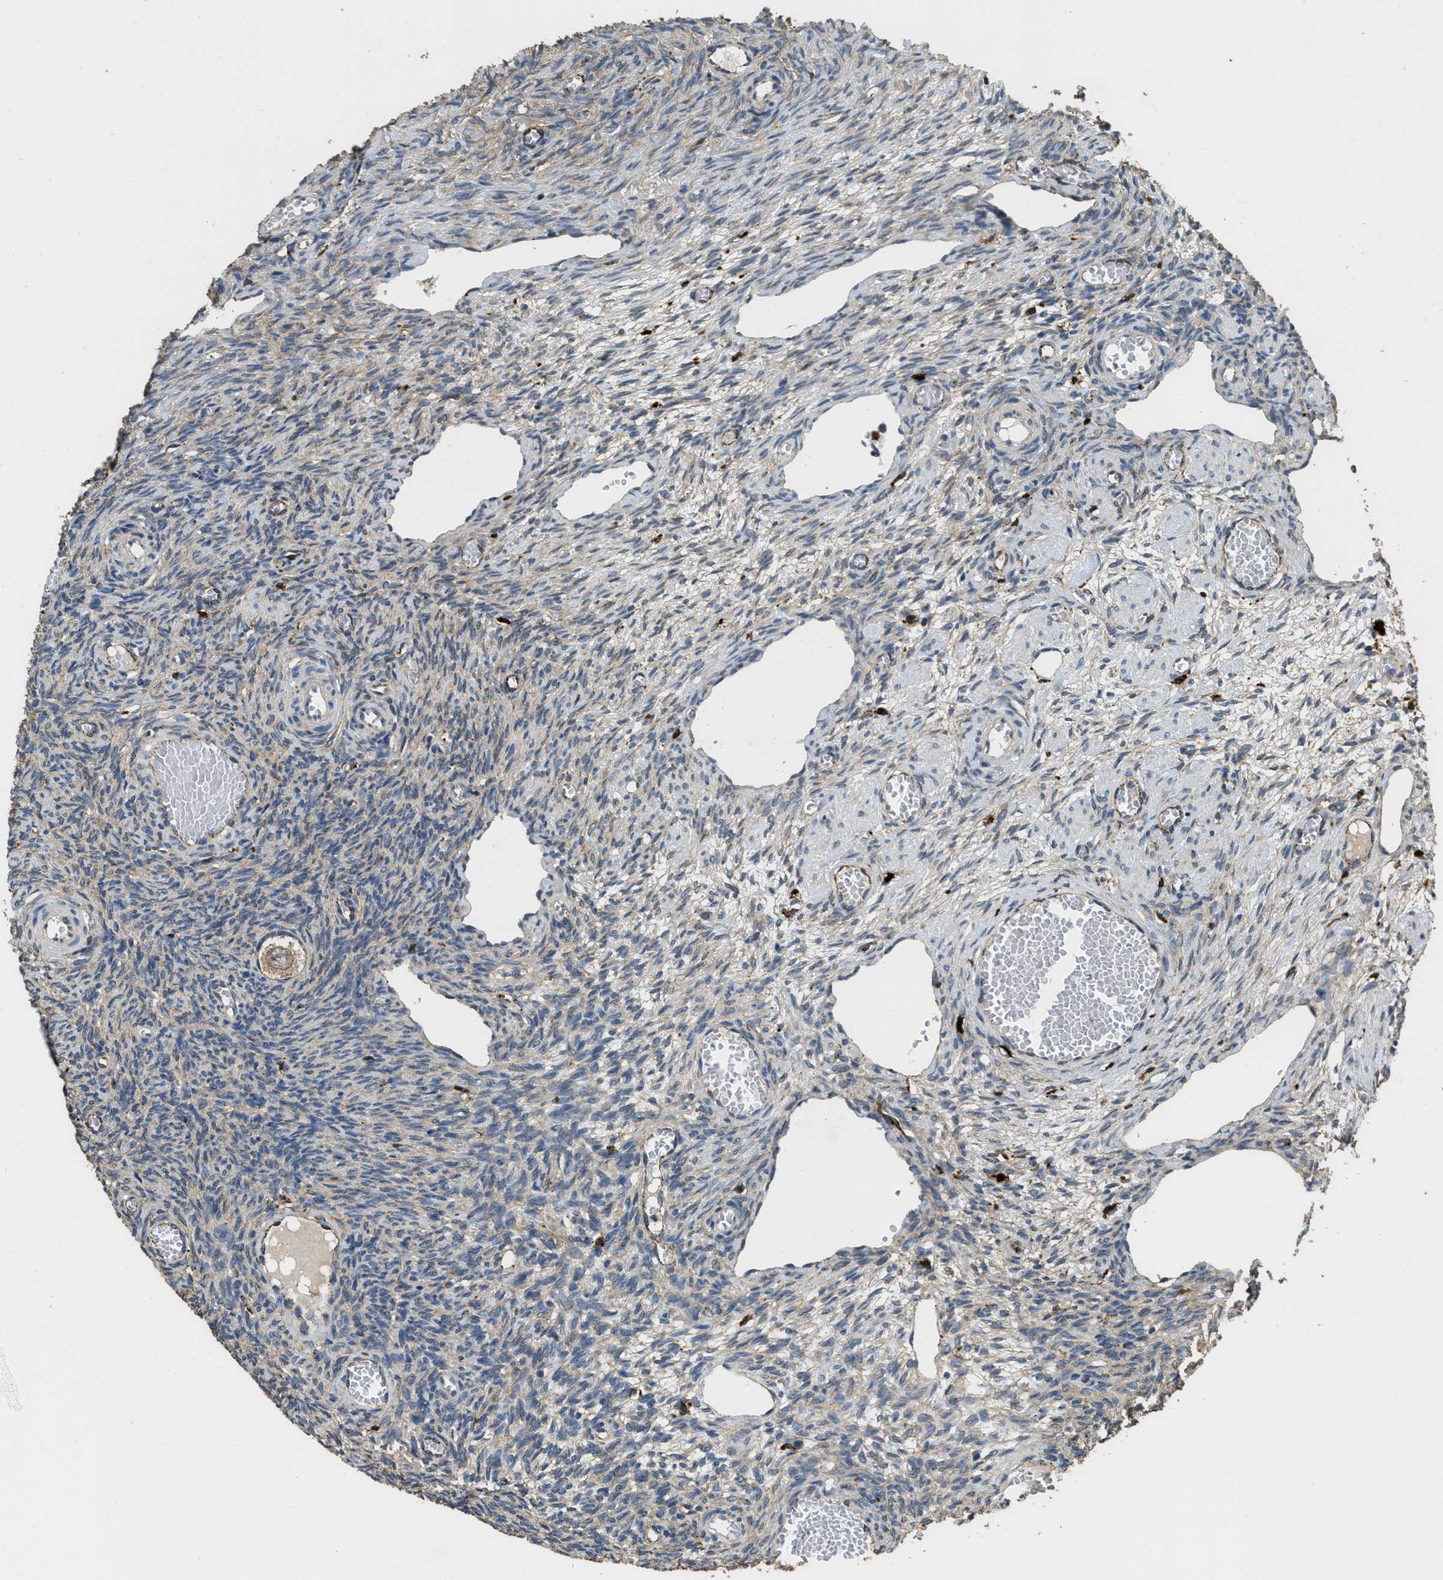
{"staining": {"intensity": "weak", "quantity": ">75%", "location": "cytoplasmic/membranous"}, "tissue": "ovary", "cell_type": "Follicle cells", "image_type": "normal", "snomed": [{"axis": "morphology", "description": "Normal tissue, NOS"}, {"axis": "topography", "description": "Ovary"}], "caption": "The immunohistochemical stain highlights weak cytoplasmic/membranous expression in follicle cells of normal ovary. (Stains: DAB in brown, nuclei in blue, Microscopy: brightfield microscopy at high magnification).", "gene": "BMPR2", "patient": {"sex": "female", "age": 27}}